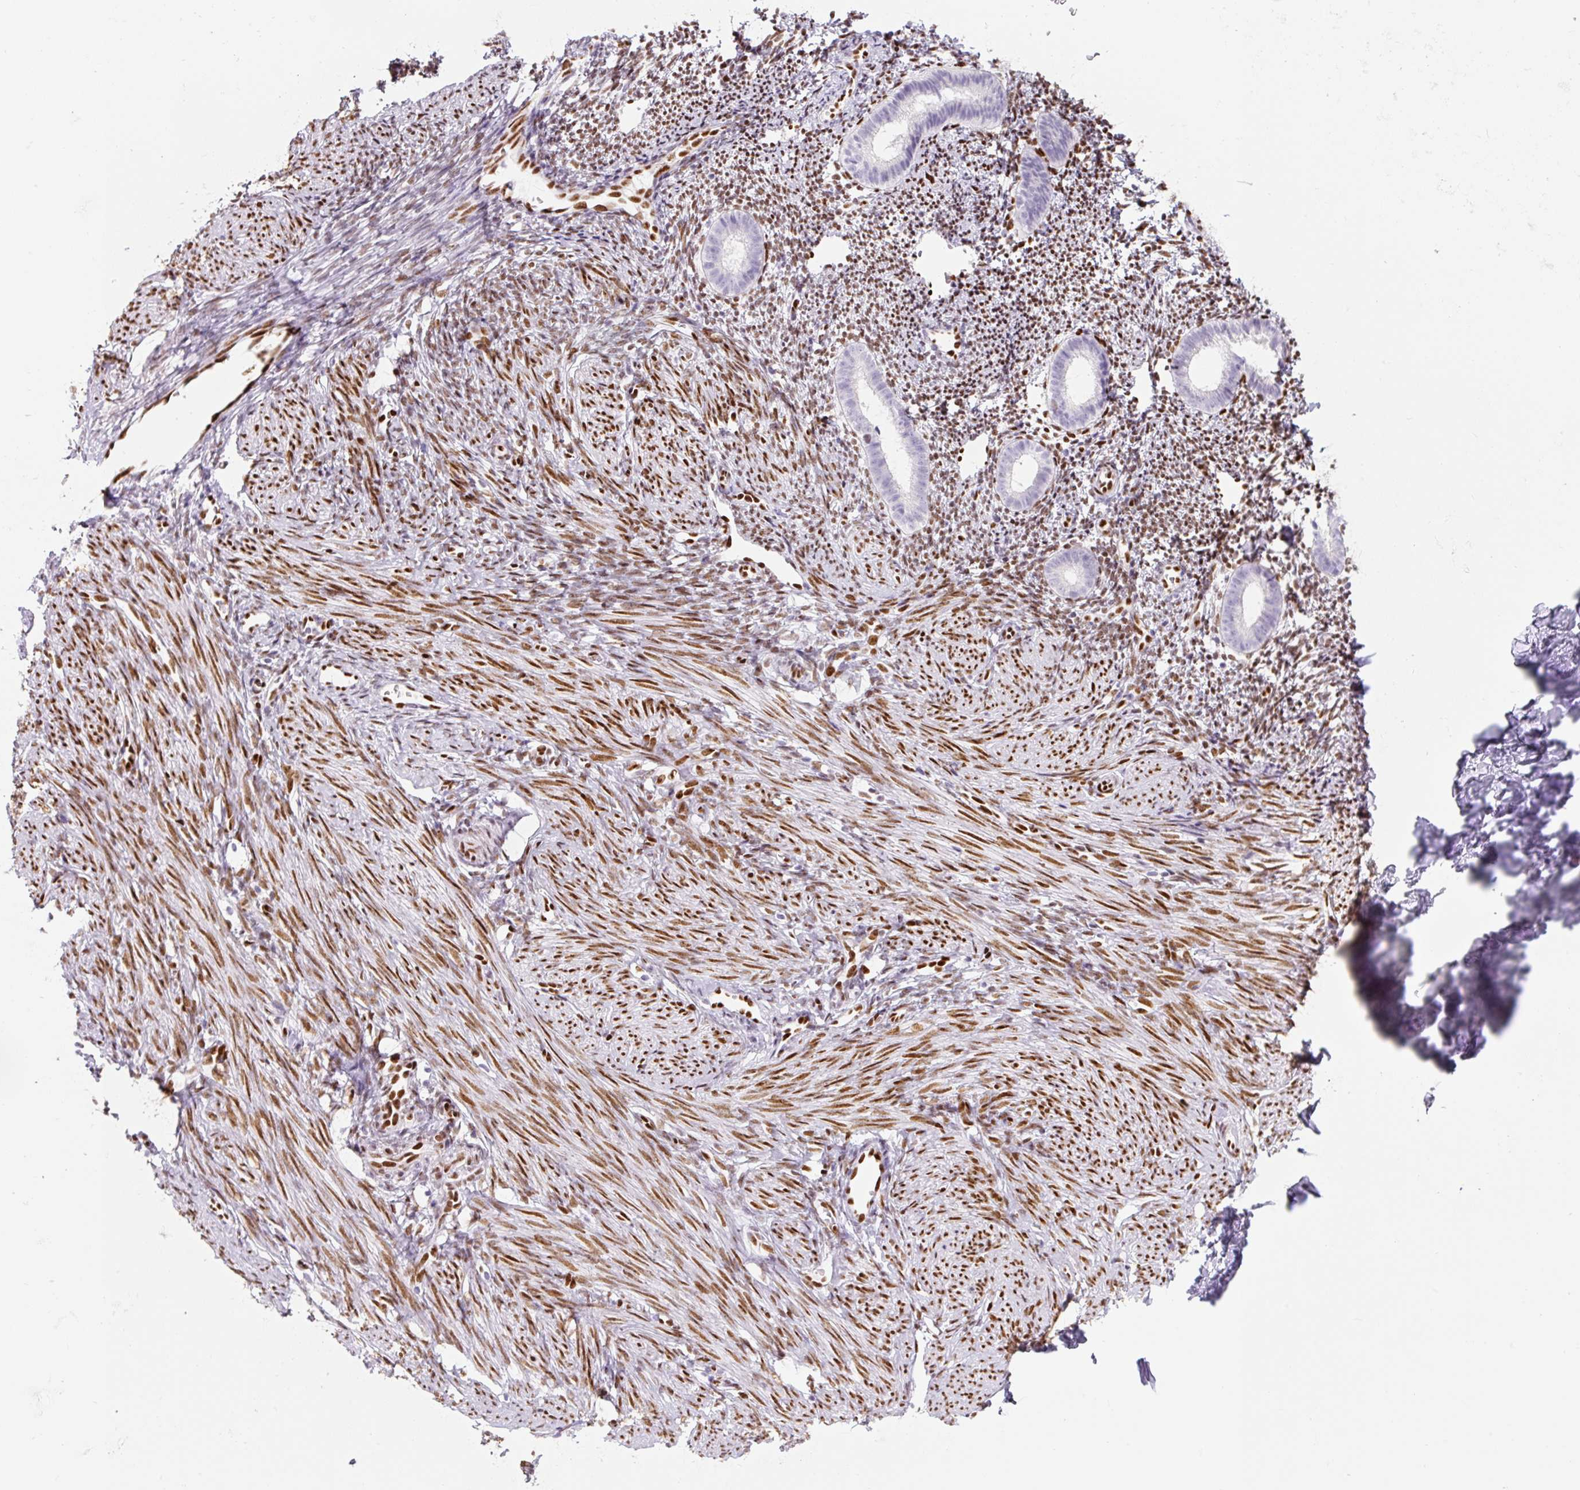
{"staining": {"intensity": "strong", "quantity": ">75%", "location": "nuclear"}, "tissue": "endometrium", "cell_type": "Cells in endometrial stroma", "image_type": "normal", "snomed": [{"axis": "morphology", "description": "Normal tissue, NOS"}, {"axis": "topography", "description": "Endometrium"}], "caption": "DAB immunohistochemical staining of unremarkable endometrium shows strong nuclear protein expression in about >75% of cells in endometrial stroma.", "gene": "ZEB1", "patient": {"sex": "female", "age": 39}}